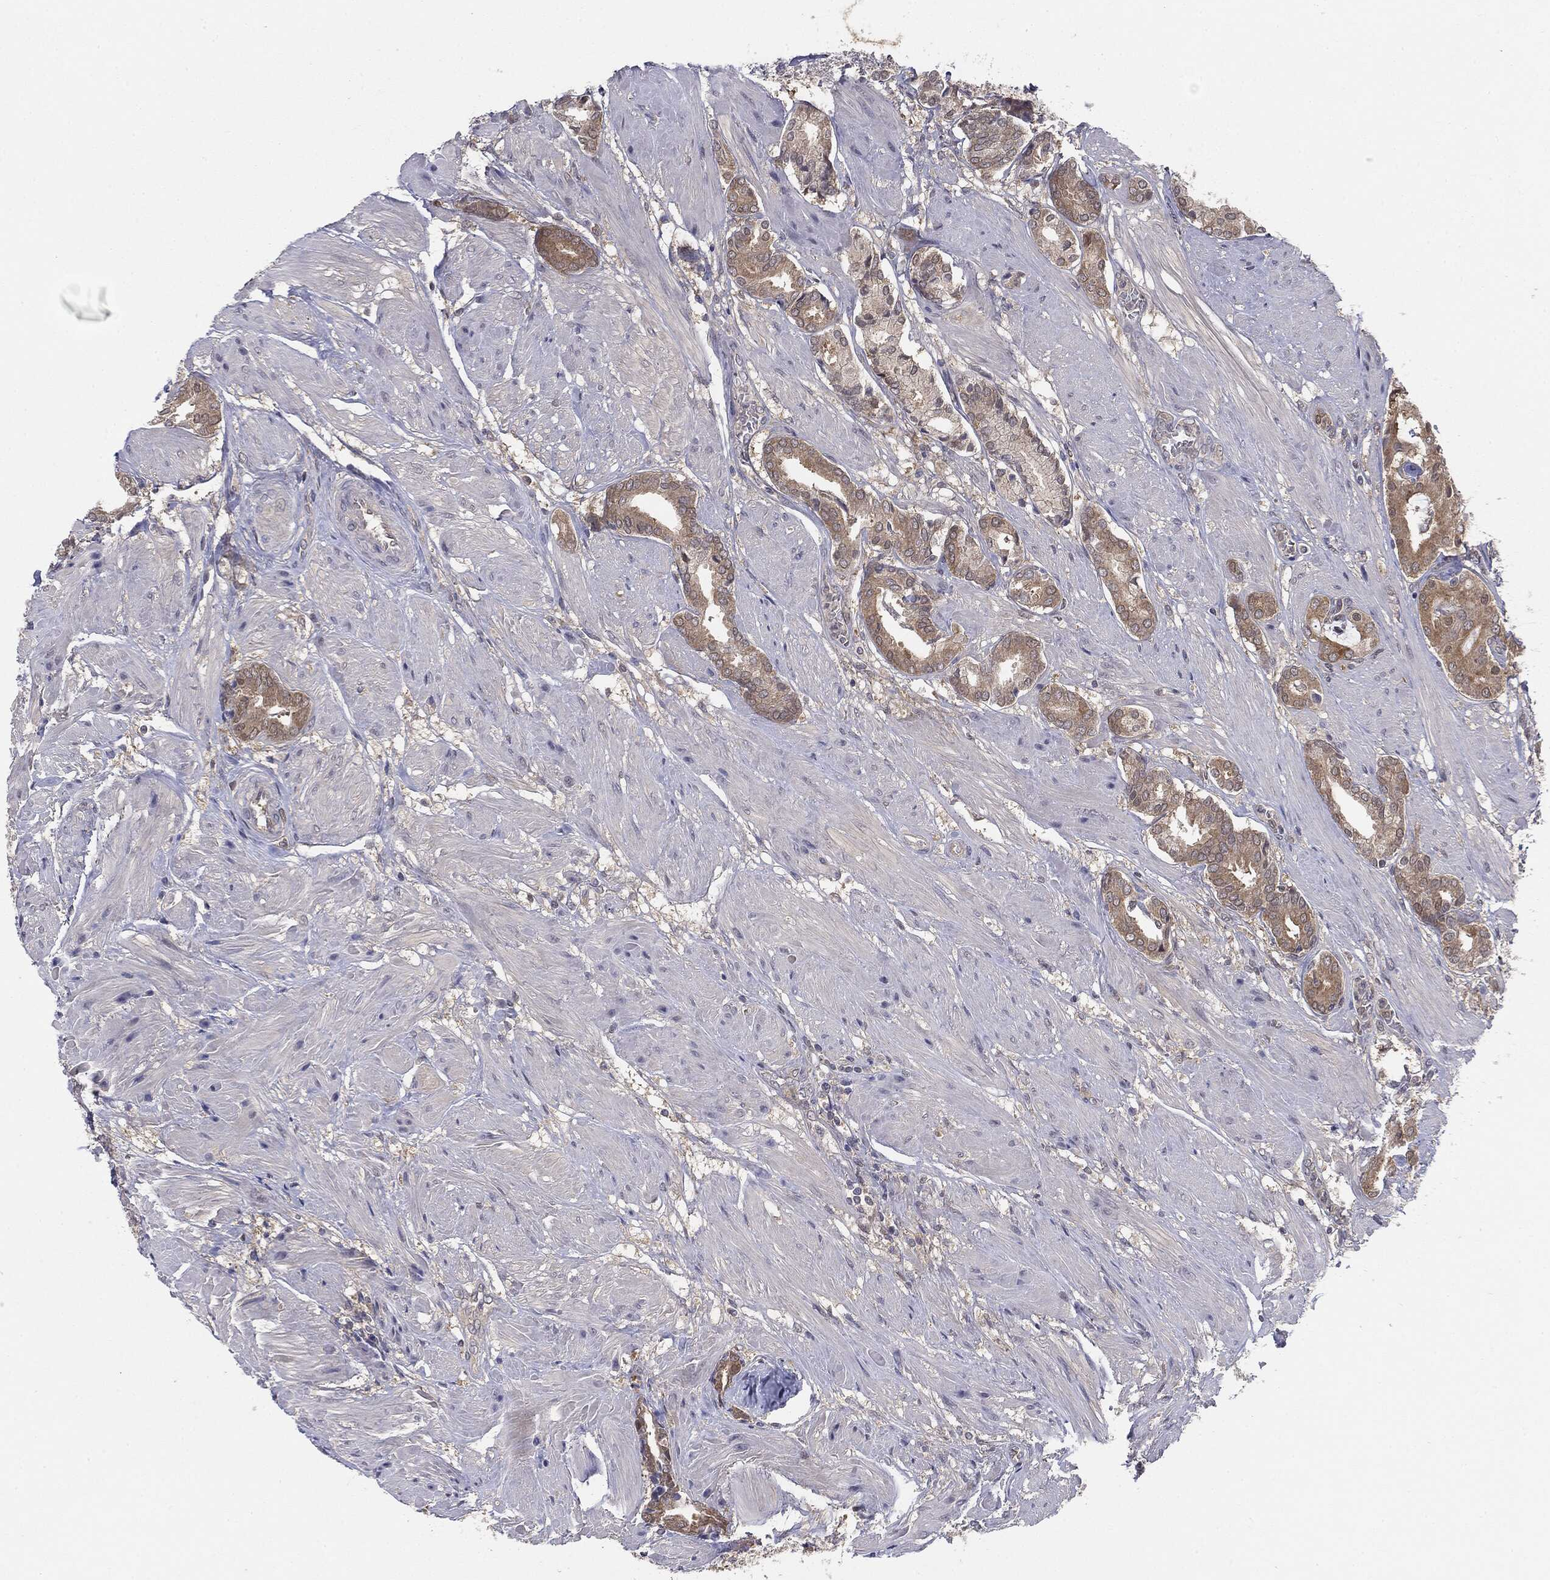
{"staining": {"intensity": "negative", "quantity": "none", "location": "none"}, "tissue": "prostate cancer", "cell_type": "Tumor cells", "image_type": "cancer", "snomed": [{"axis": "morphology", "description": "Adenocarcinoma, High grade"}, {"axis": "topography", "description": "Prostate"}], "caption": "The micrograph displays no staining of tumor cells in prostate cancer (high-grade adenocarcinoma).", "gene": "KRT7", "patient": {"sex": "male", "age": 56}}